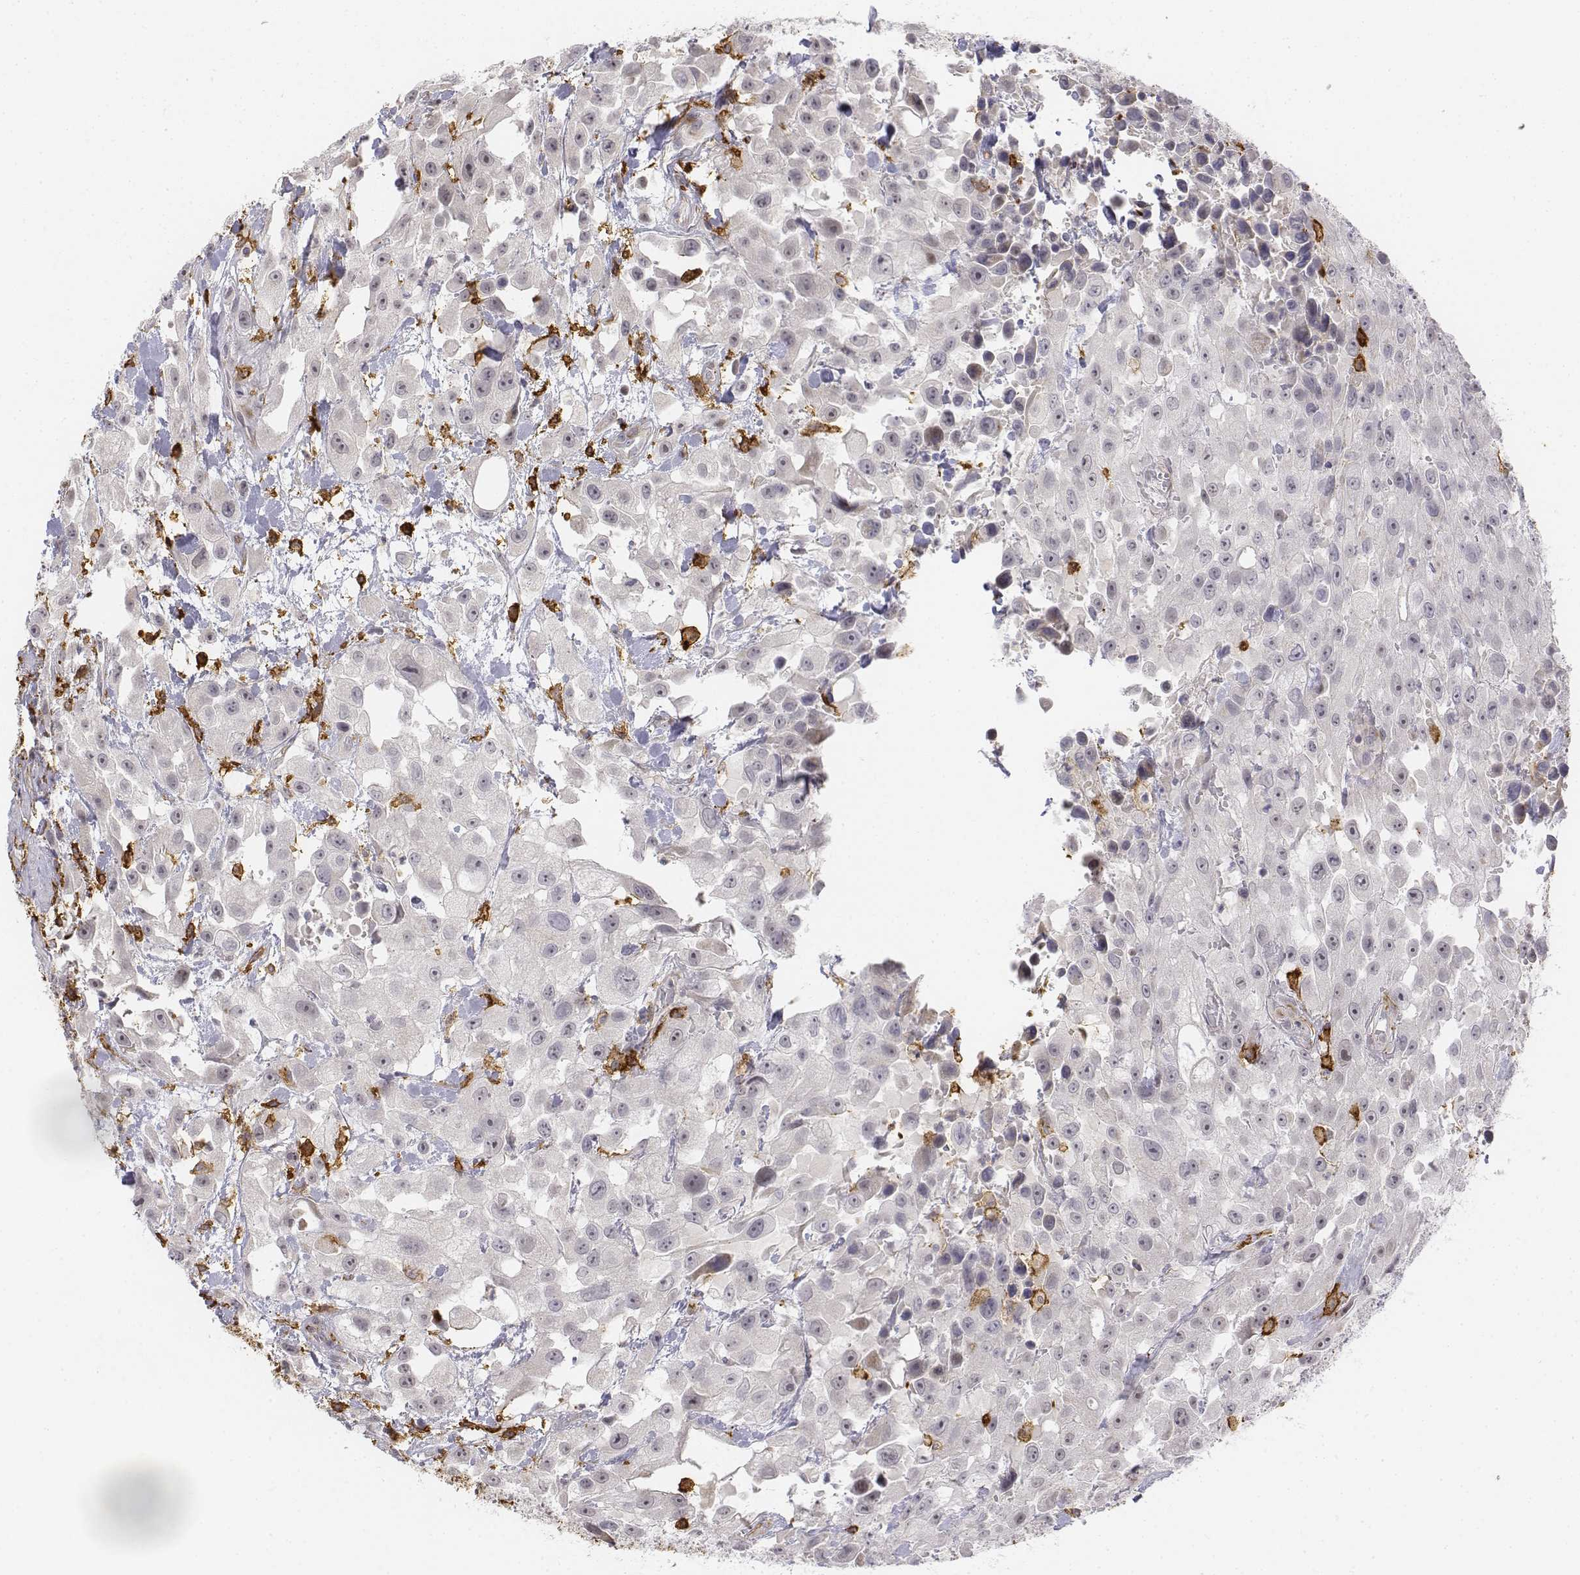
{"staining": {"intensity": "negative", "quantity": "none", "location": "none"}, "tissue": "urothelial cancer", "cell_type": "Tumor cells", "image_type": "cancer", "snomed": [{"axis": "morphology", "description": "Urothelial carcinoma, High grade"}, {"axis": "topography", "description": "Urinary bladder"}], "caption": "The histopathology image reveals no significant staining in tumor cells of high-grade urothelial carcinoma.", "gene": "CD14", "patient": {"sex": "male", "age": 79}}